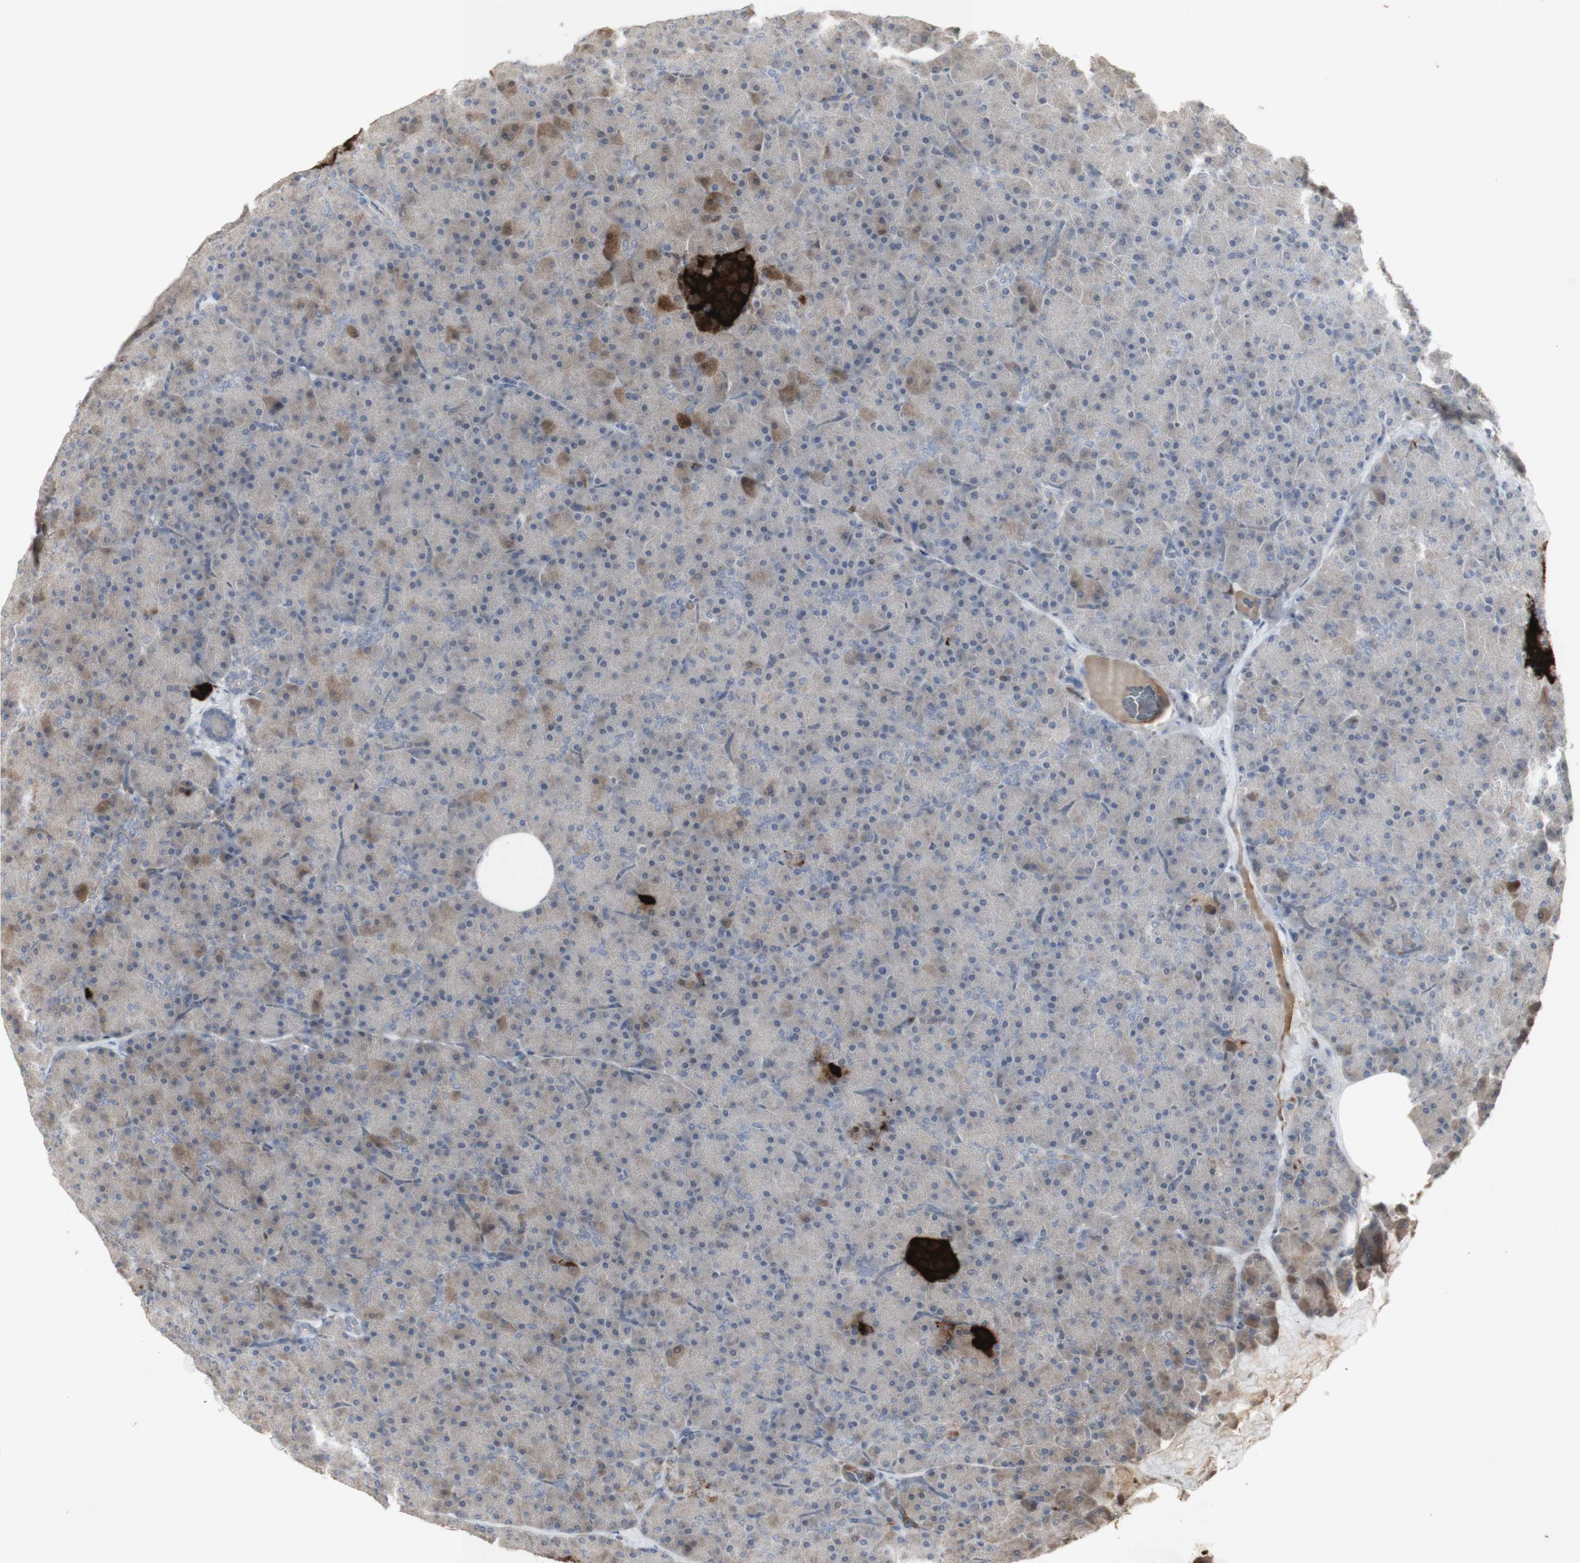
{"staining": {"intensity": "negative", "quantity": "none", "location": "none"}, "tissue": "pancreas", "cell_type": "Exocrine glandular cells", "image_type": "normal", "snomed": [{"axis": "morphology", "description": "Normal tissue, NOS"}, {"axis": "topography", "description": "Pancreas"}], "caption": "Immunohistochemistry (IHC) of normal human pancreas reveals no positivity in exocrine glandular cells.", "gene": "INS", "patient": {"sex": "female", "age": 35}}